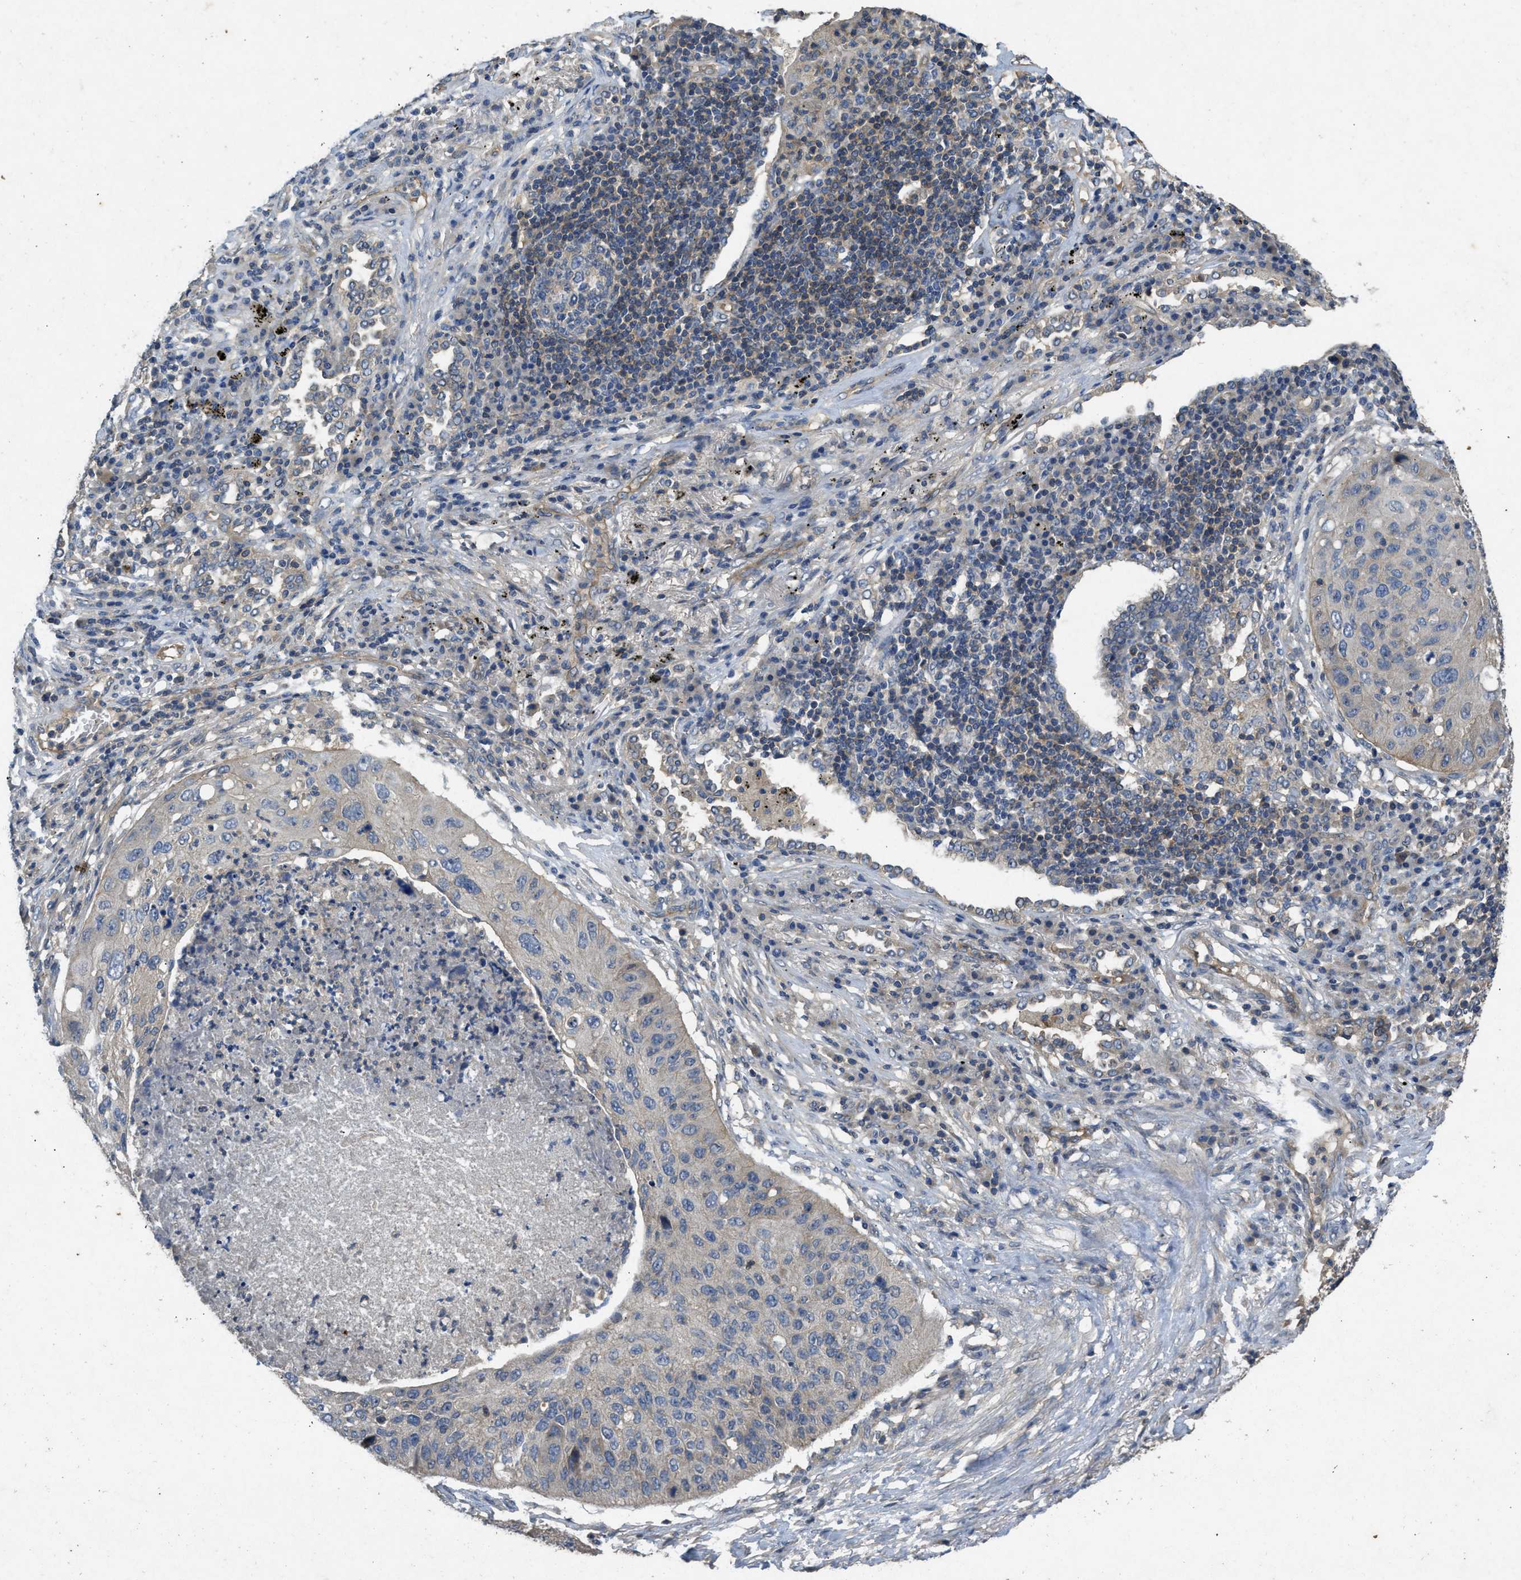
{"staining": {"intensity": "negative", "quantity": "none", "location": "none"}, "tissue": "lung cancer", "cell_type": "Tumor cells", "image_type": "cancer", "snomed": [{"axis": "morphology", "description": "Squamous cell carcinoma, NOS"}, {"axis": "topography", "description": "Lung"}], "caption": "Tumor cells are negative for protein expression in human lung cancer.", "gene": "PPP3CA", "patient": {"sex": "female", "age": 63}}